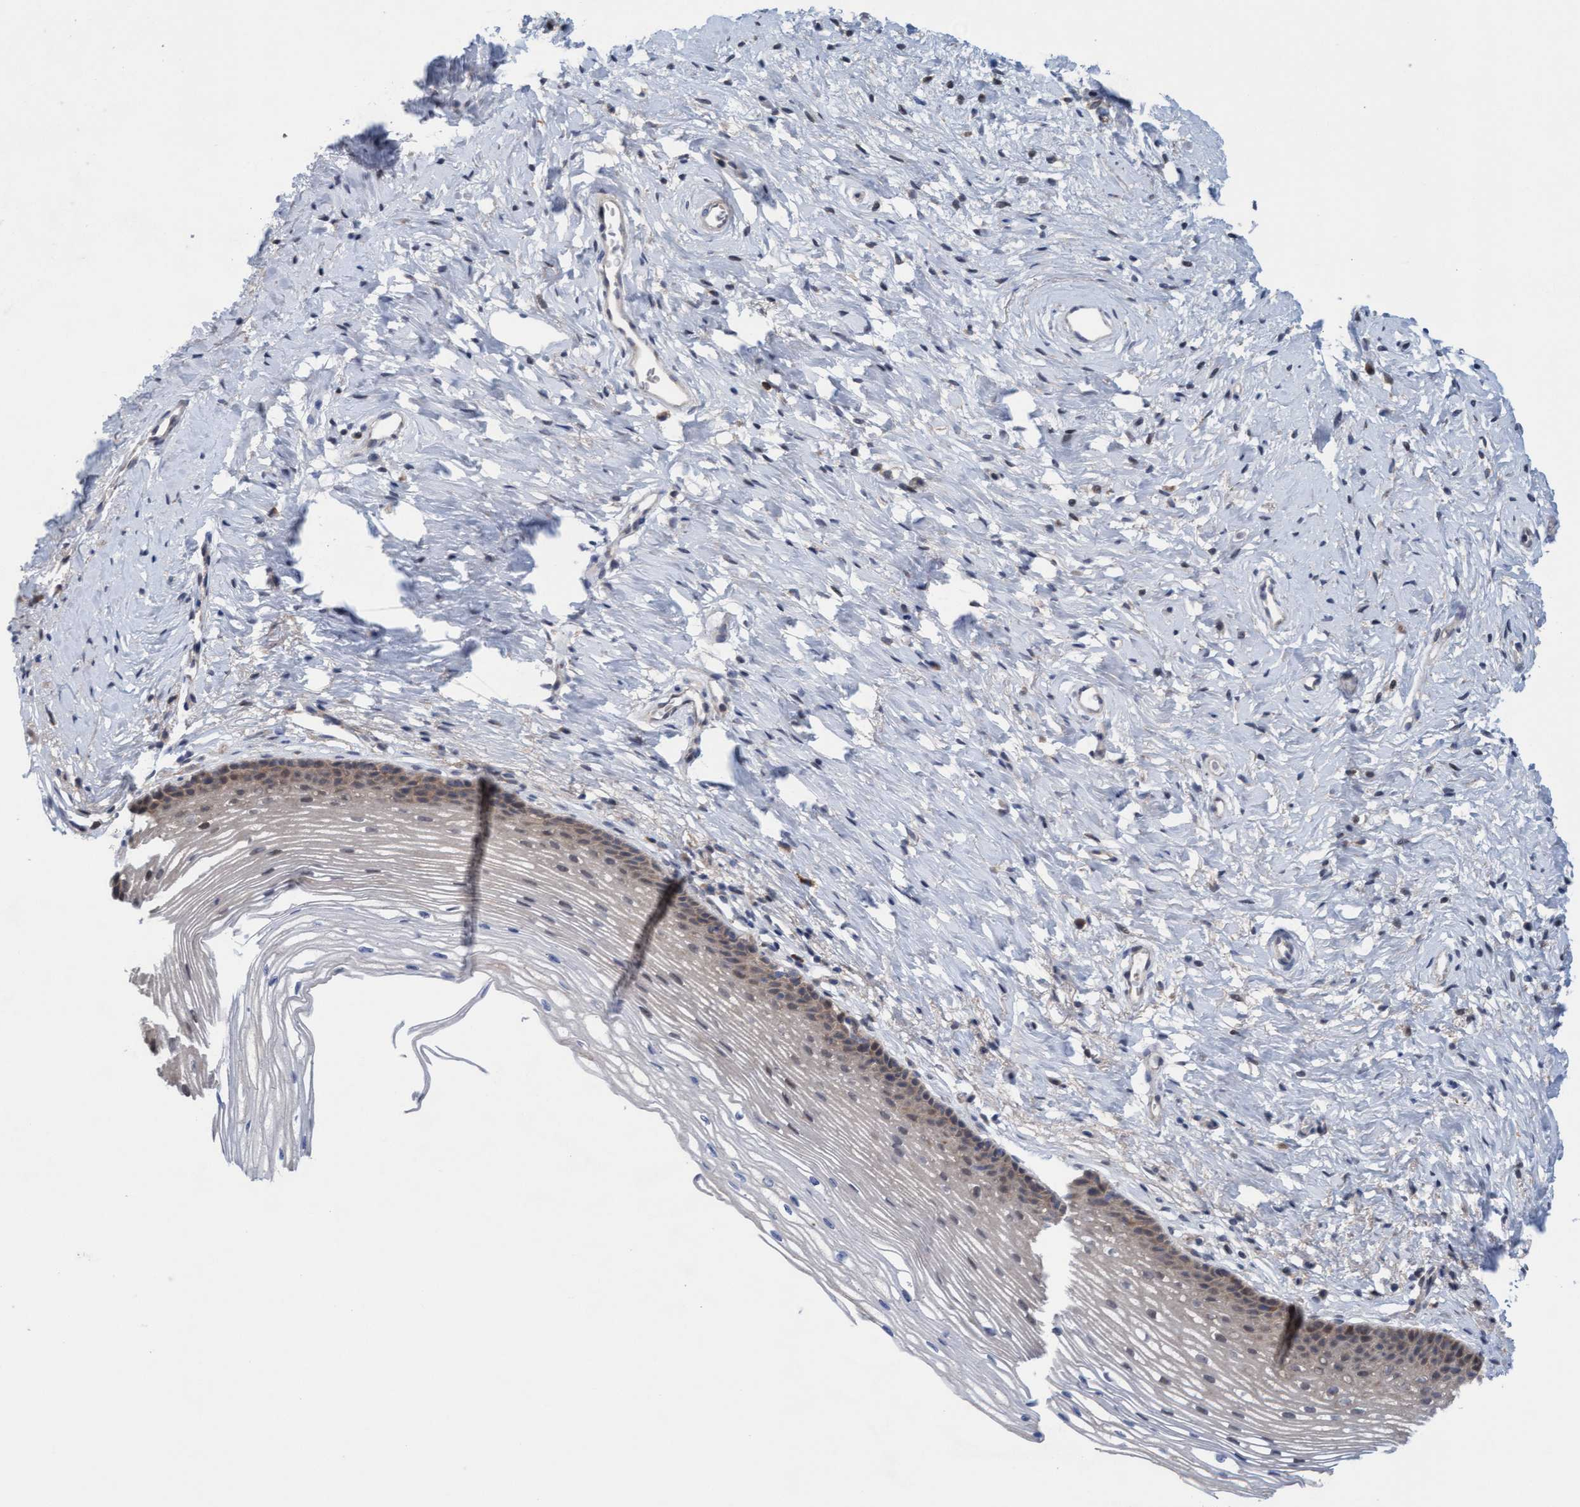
{"staining": {"intensity": "negative", "quantity": "none", "location": "none"}, "tissue": "cervix", "cell_type": "Glandular cells", "image_type": "normal", "snomed": [{"axis": "morphology", "description": "Normal tissue, NOS"}, {"axis": "topography", "description": "Cervix"}], "caption": "High power microscopy micrograph of an immunohistochemistry image of benign cervix, revealing no significant expression in glandular cells. (DAB immunohistochemistry, high magnification).", "gene": "KLHL25", "patient": {"sex": "female", "age": 77}}